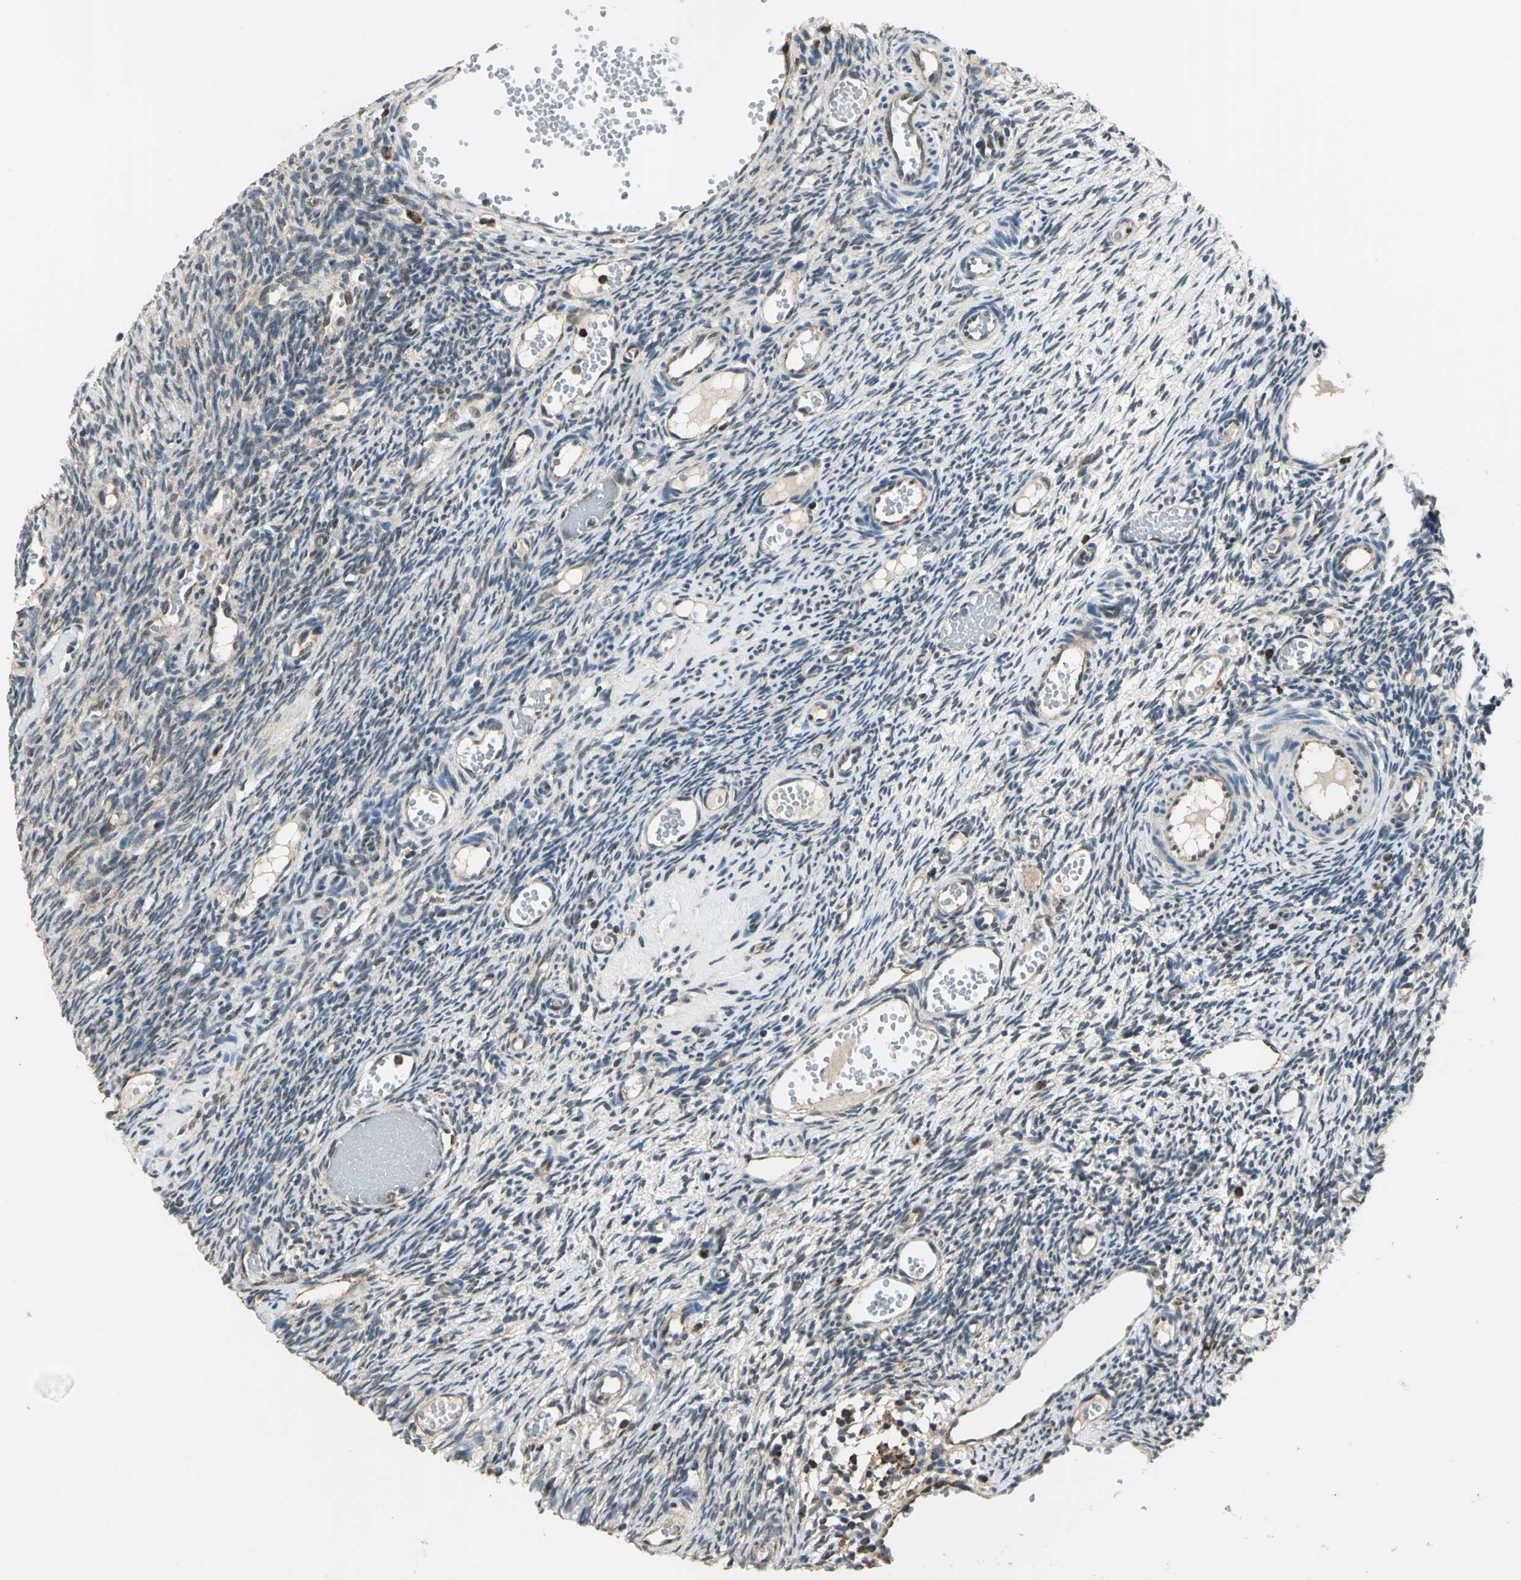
{"staining": {"intensity": "weak", "quantity": "<25%", "location": "cytoplasmic/membranous"}, "tissue": "ovary", "cell_type": "Ovarian stroma cells", "image_type": "normal", "snomed": [{"axis": "morphology", "description": "Normal tissue, NOS"}, {"axis": "topography", "description": "Ovary"}], "caption": "IHC photomicrograph of normal ovary: ovary stained with DAB demonstrates no significant protein staining in ovarian stroma cells.", "gene": "NUDT2", "patient": {"sex": "female", "age": 35}}